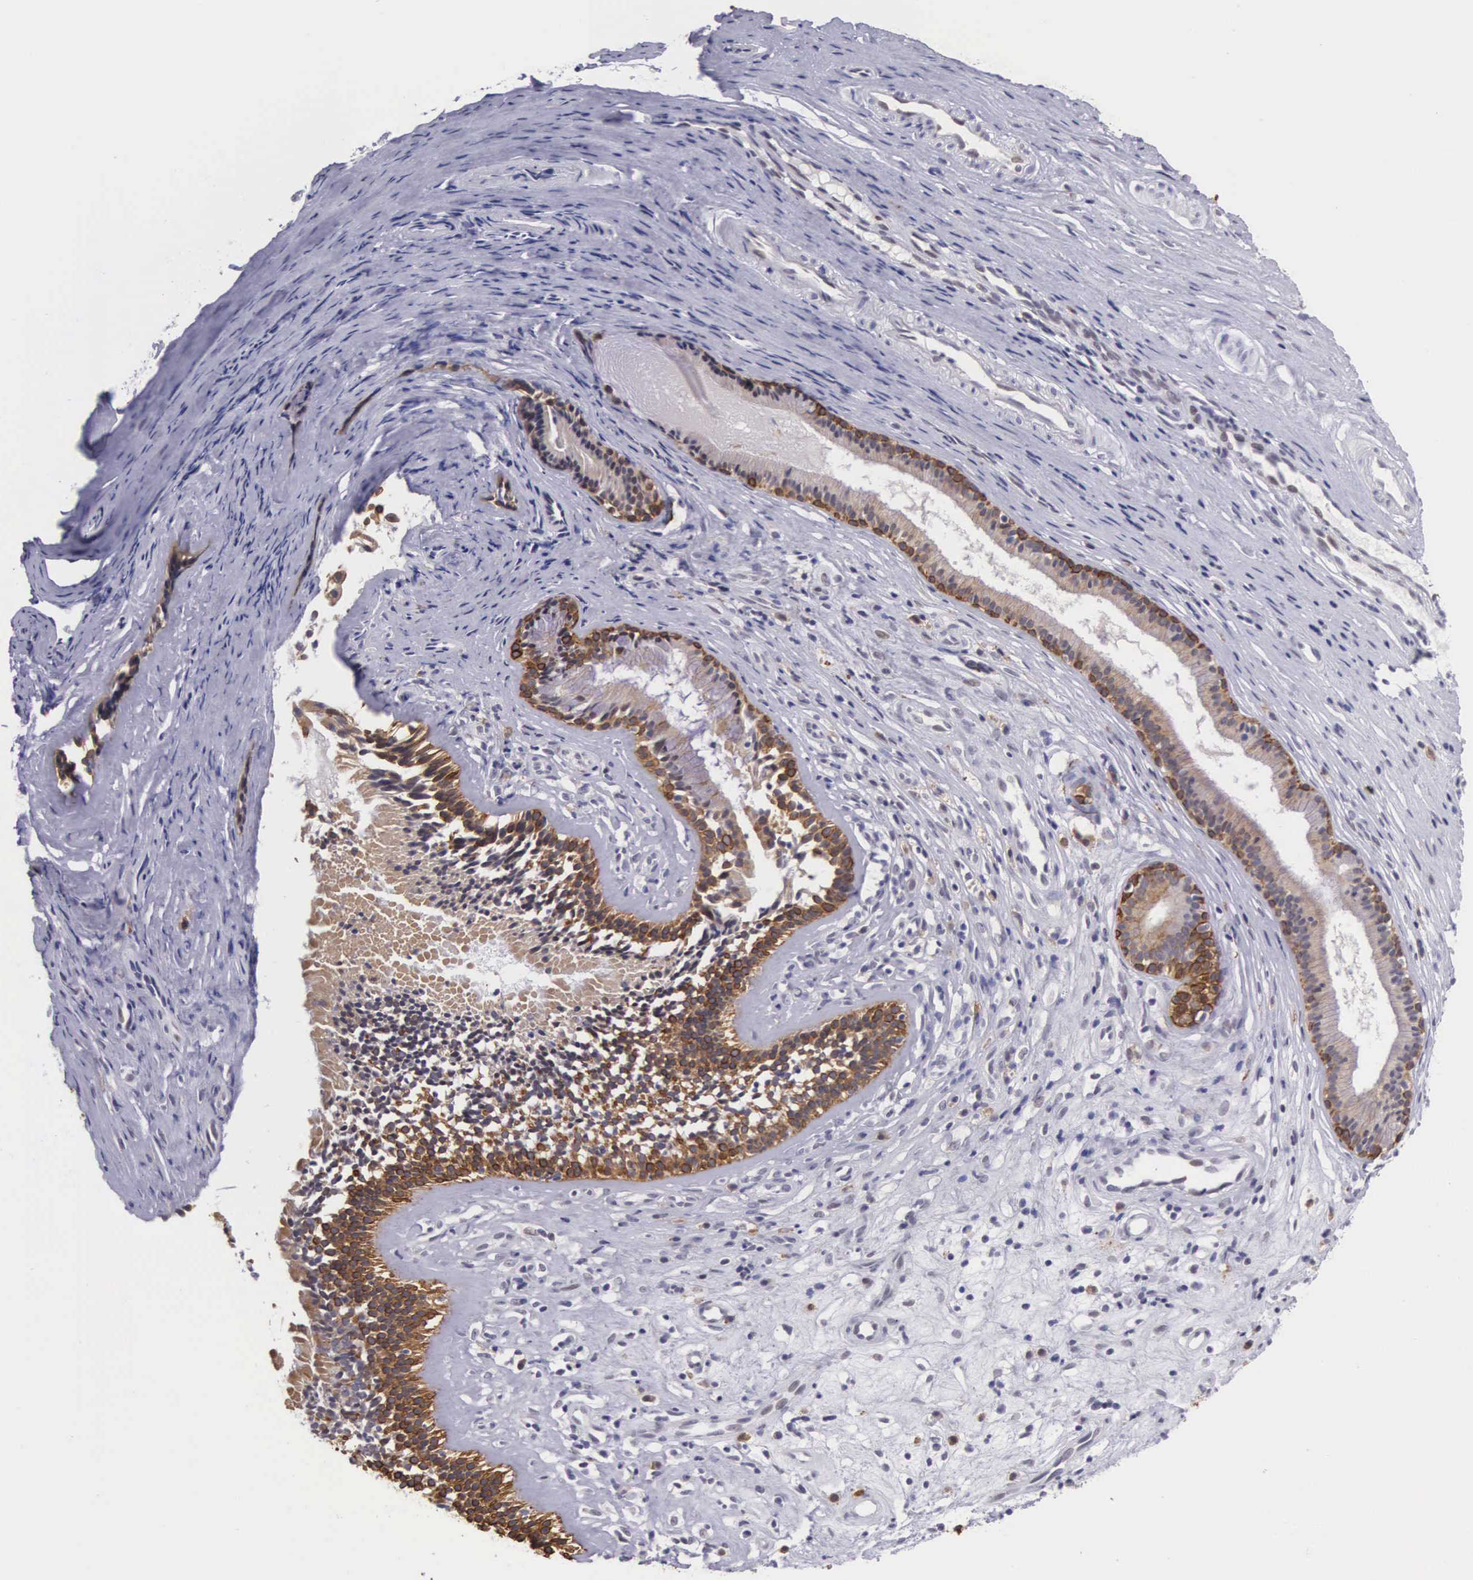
{"staining": {"intensity": "moderate", "quantity": "25%-75%", "location": "cytoplasmic/membranous"}, "tissue": "nasopharynx", "cell_type": "Respiratory epithelial cells", "image_type": "normal", "snomed": [{"axis": "morphology", "description": "Normal tissue, NOS"}, {"axis": "topography", "description": "Nasopharynx"}], "caption": "A brown stain labels moderate cytoplasmic/membranous staining of a protein in respiratory epithelial cells of benign nasopharynx. Ihc stains the protein of interest in brown and the nuclei are stained blue.", "gene": "SLC25A21", "patient": {"sex": "female", "age": 78}}